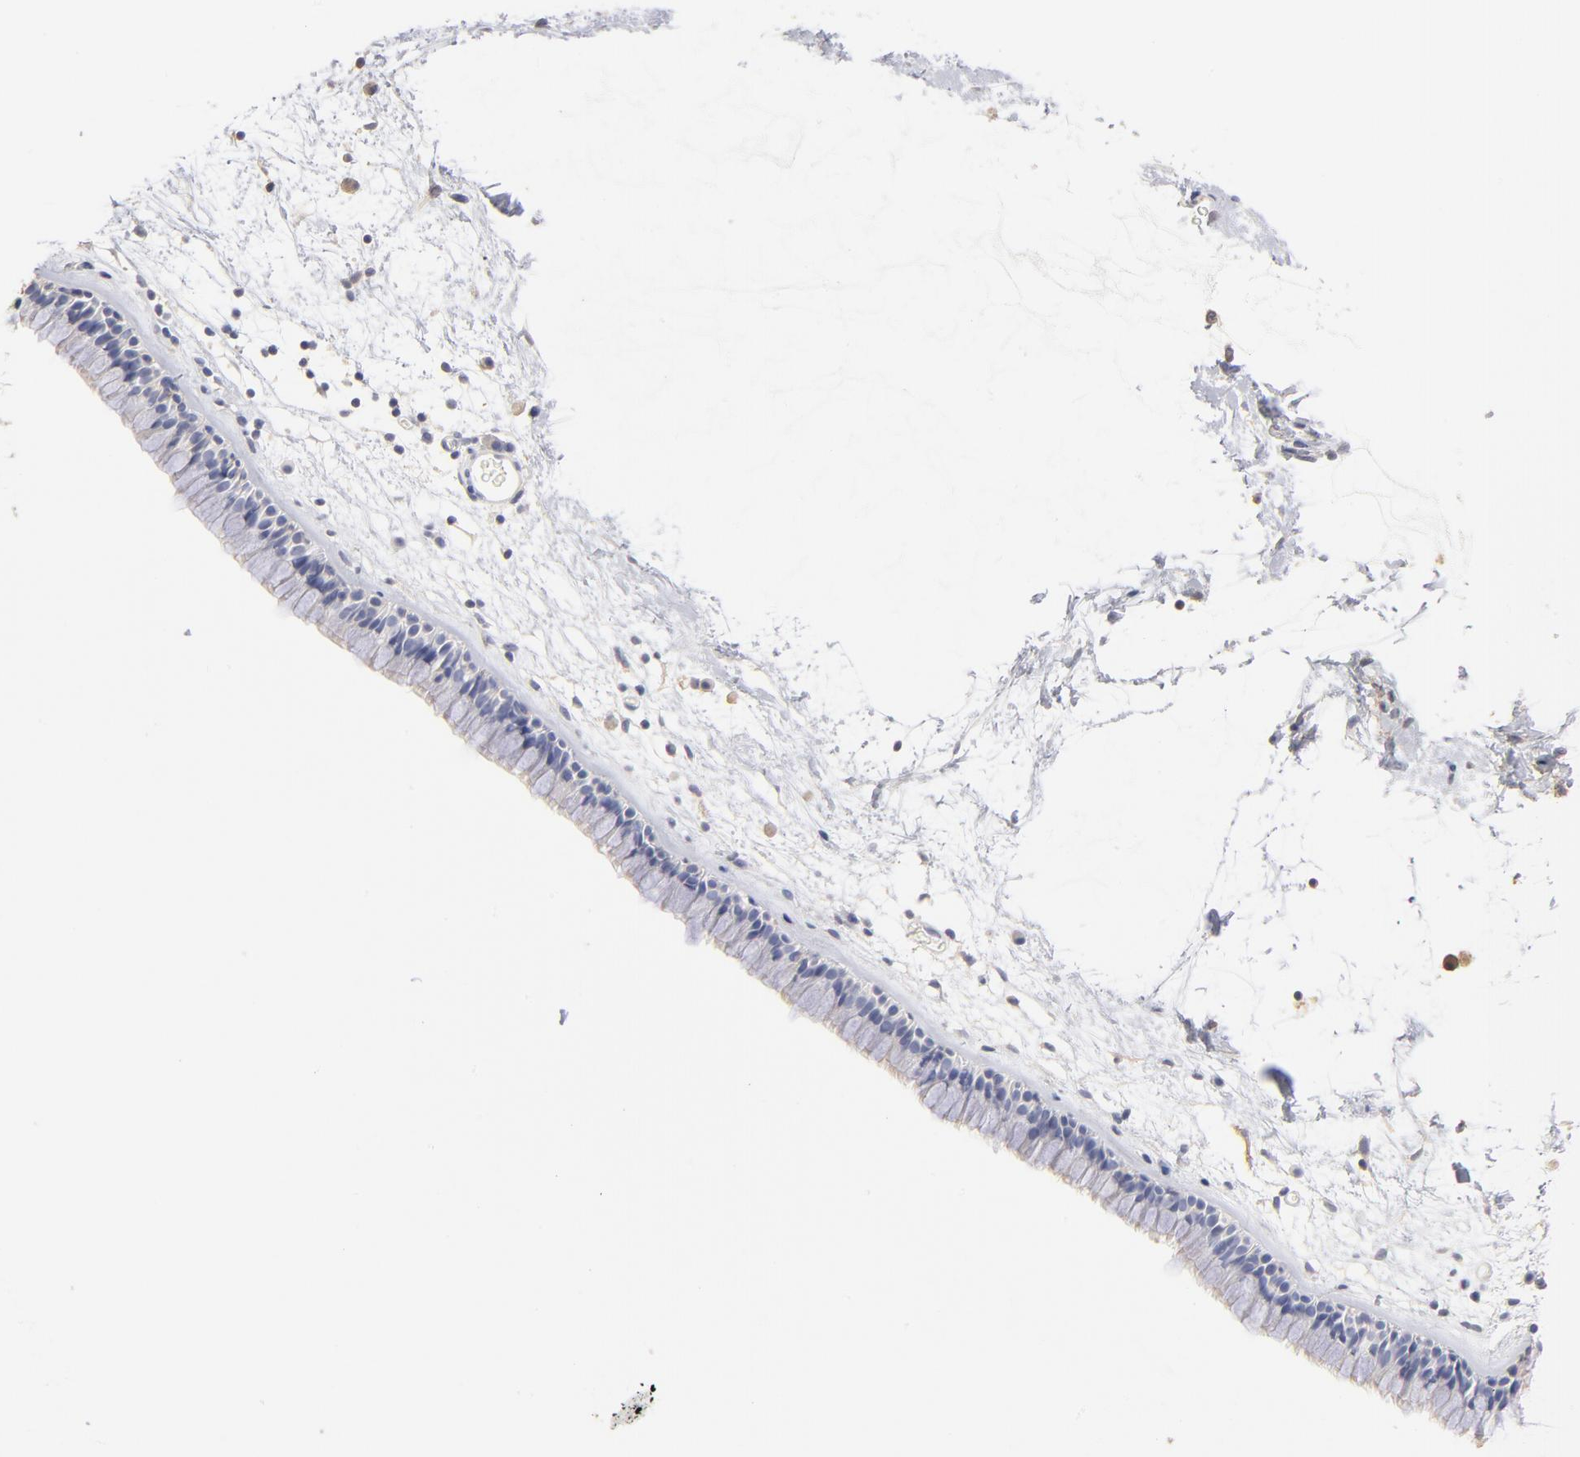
{"staining": {"intensity": "negative", "quantity": "none", "location": "none"}, "tissue": "nasopharynx", "cell_type": "Respiratory epithelial cells", "image_type": "normal", "snomed": [{"axis": "morphology", "description": "Normal tissue, NOS"}, {"axis": "morphology", "description": "Inflammation, NOS"}, {"axis": "topography", "description": "Nasopharynx"}], "caption": "IHC micrograph of benign human nasopharynx stained for a protein (brown), which reveals no positivity in respiratory epithelial cells.", "gene": "ITGA8", "patient": {"sex": "male", "age": 48}}